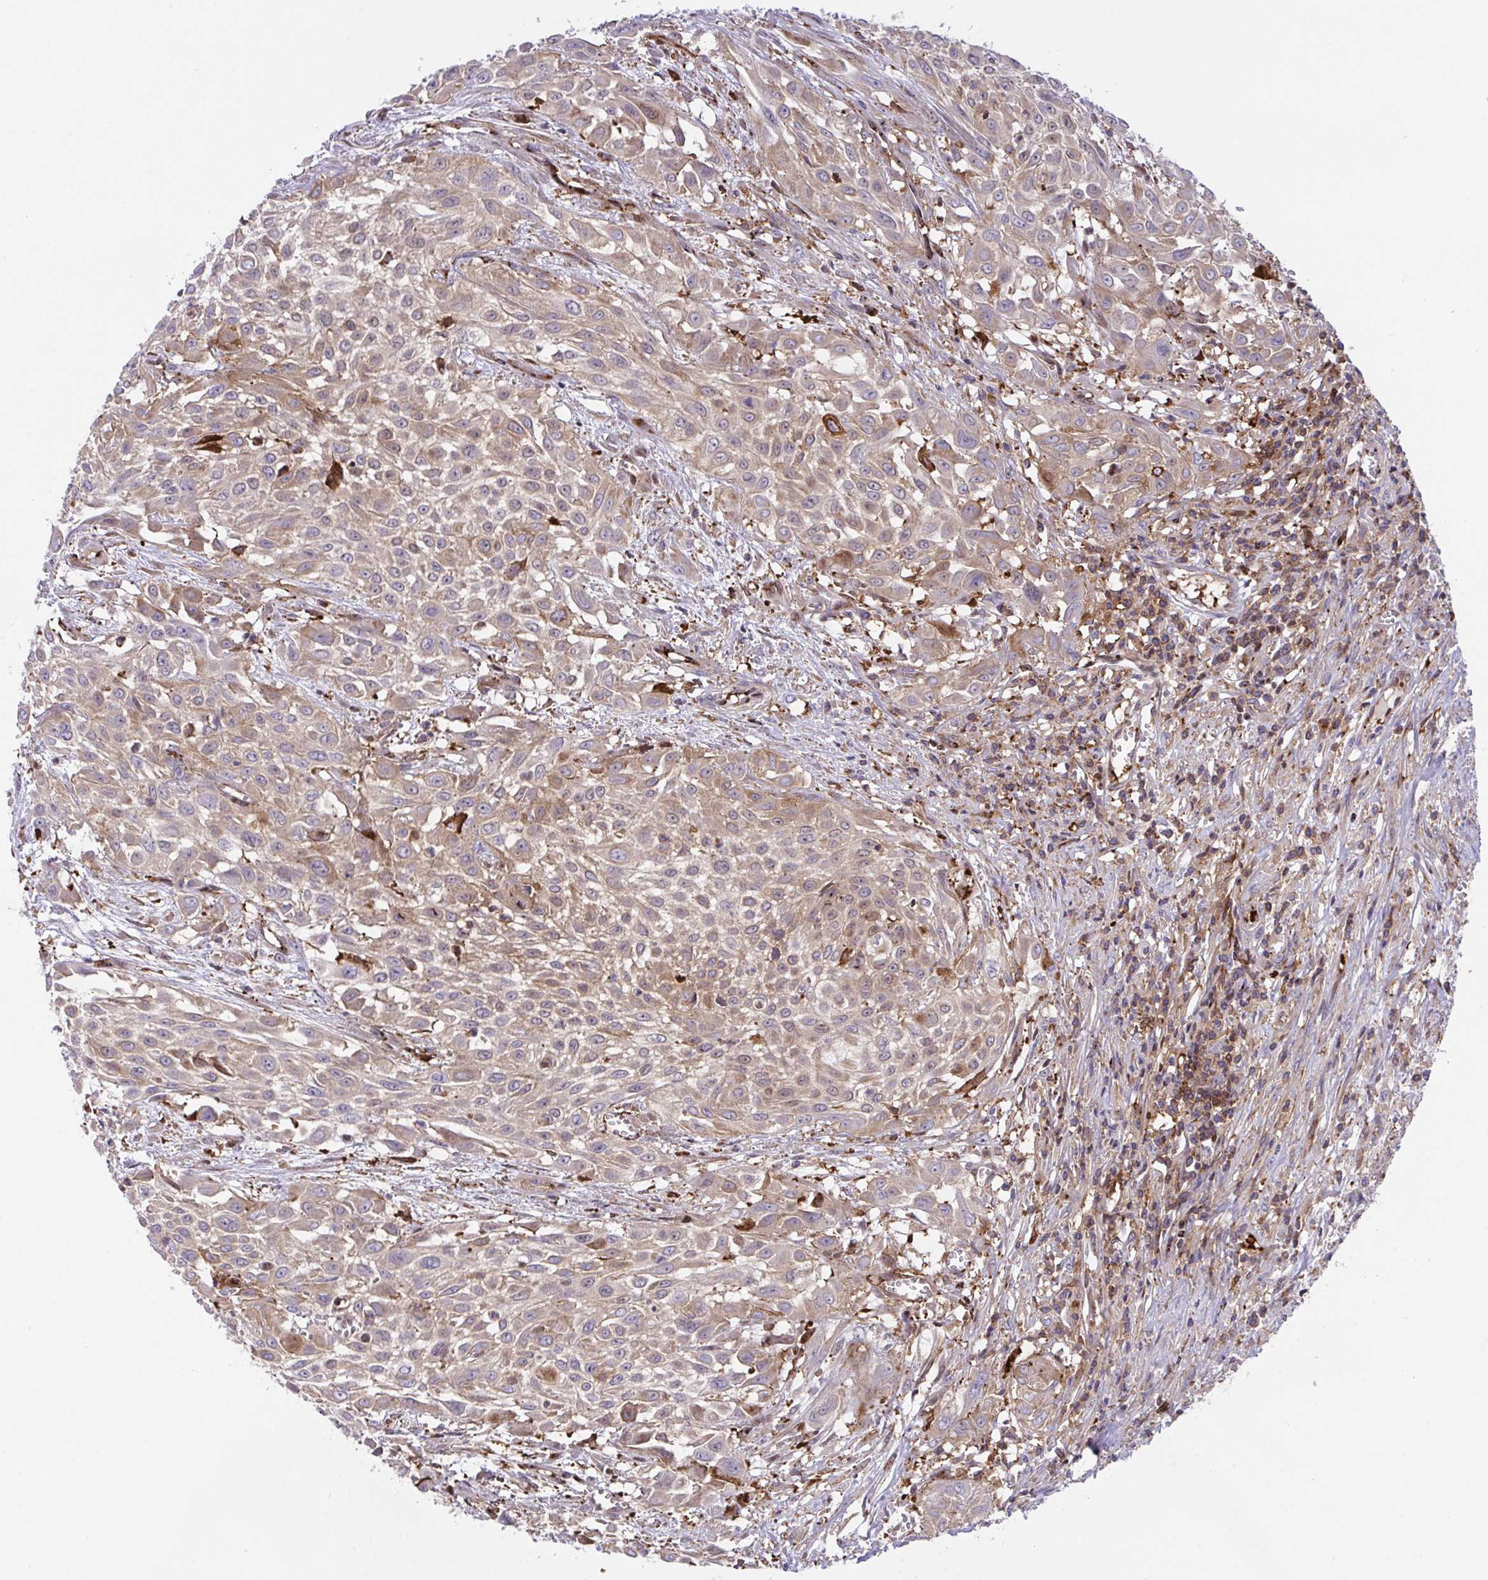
{"staining": {"intensity": "moderate", "quantity": ">75%", "location": "cytoplasmic/membranous"}, "tissue": "urothelial cancer", "cell_type": "Tumor cells", "image_type": "cancer", "snomed": [{"axis": "morphology", "description": "Urothelial carcinoma, High grade"}, {"axis": "topography", "description": "Urinary bladder"}], "caption": "Moderate cytoplasmic/membranous staining is present in about >75% of tumor cells in high-grade urothelial carcinoma.", "gene": "PPIH", "patient": {"sex": "male", "age": 57}}